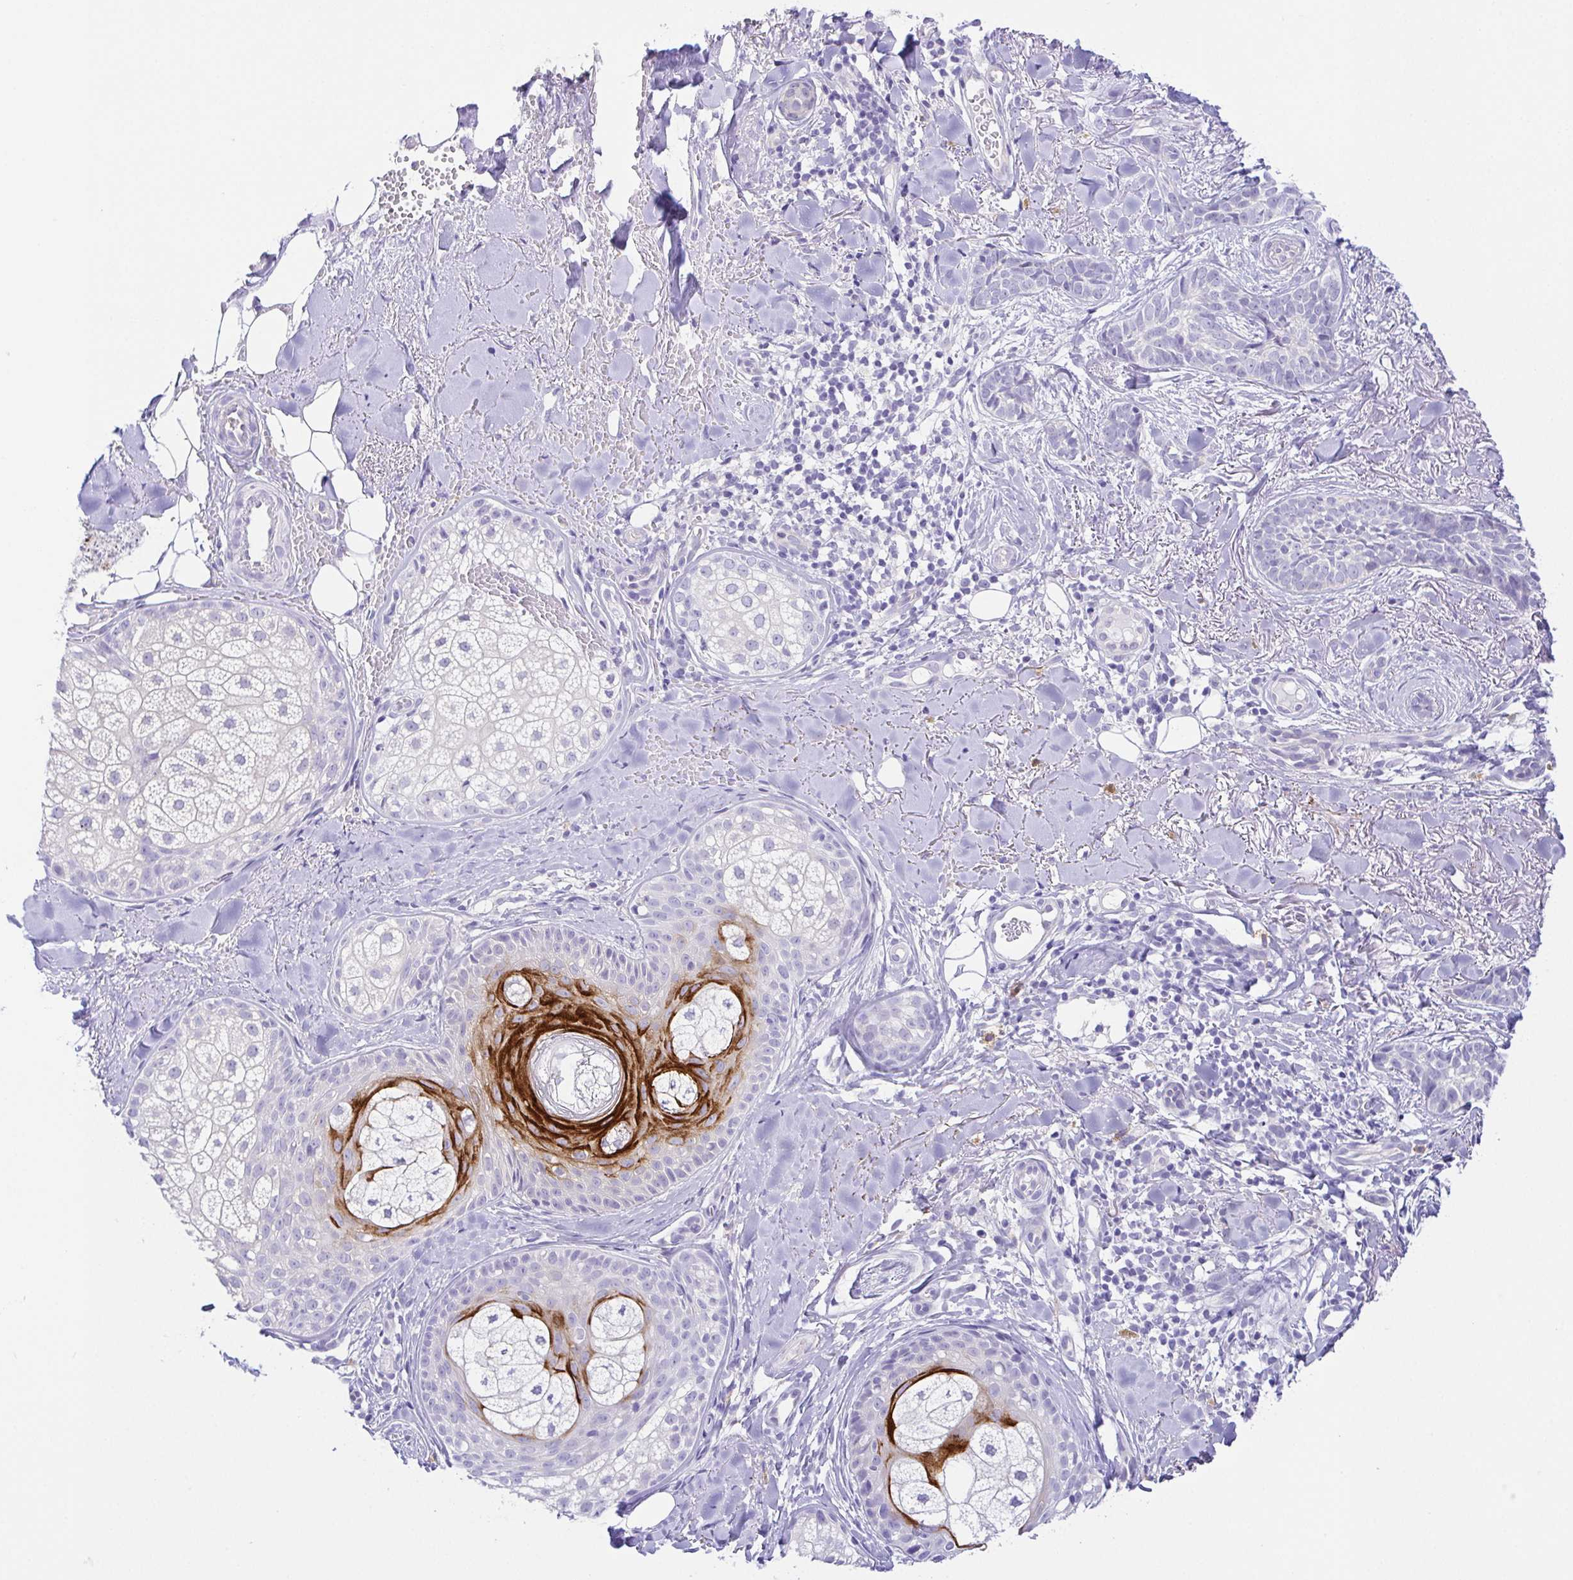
{"staining": {"intensity": "negative", "quantity": "none", "location": "none"}, "tissue": "skin cancer", "cell_type": "Tumor cells", "image_type": "cancer", "snomed": [{"axis": "morphology", "description": "Basal cell carcinoma"}, {"axis": "morphology", "description": "BCC, high aggressive"}, {"axis": "topography", "description": "Skin"}], "caption": "Immunohistochemistry (IHC) image of basal cell carcinoma (skin) stained for a protein (brown), which exhibits no staining in tumor cells.", "gene": "KRTDAP", "patient": {"sex": "female", "age": 79}}